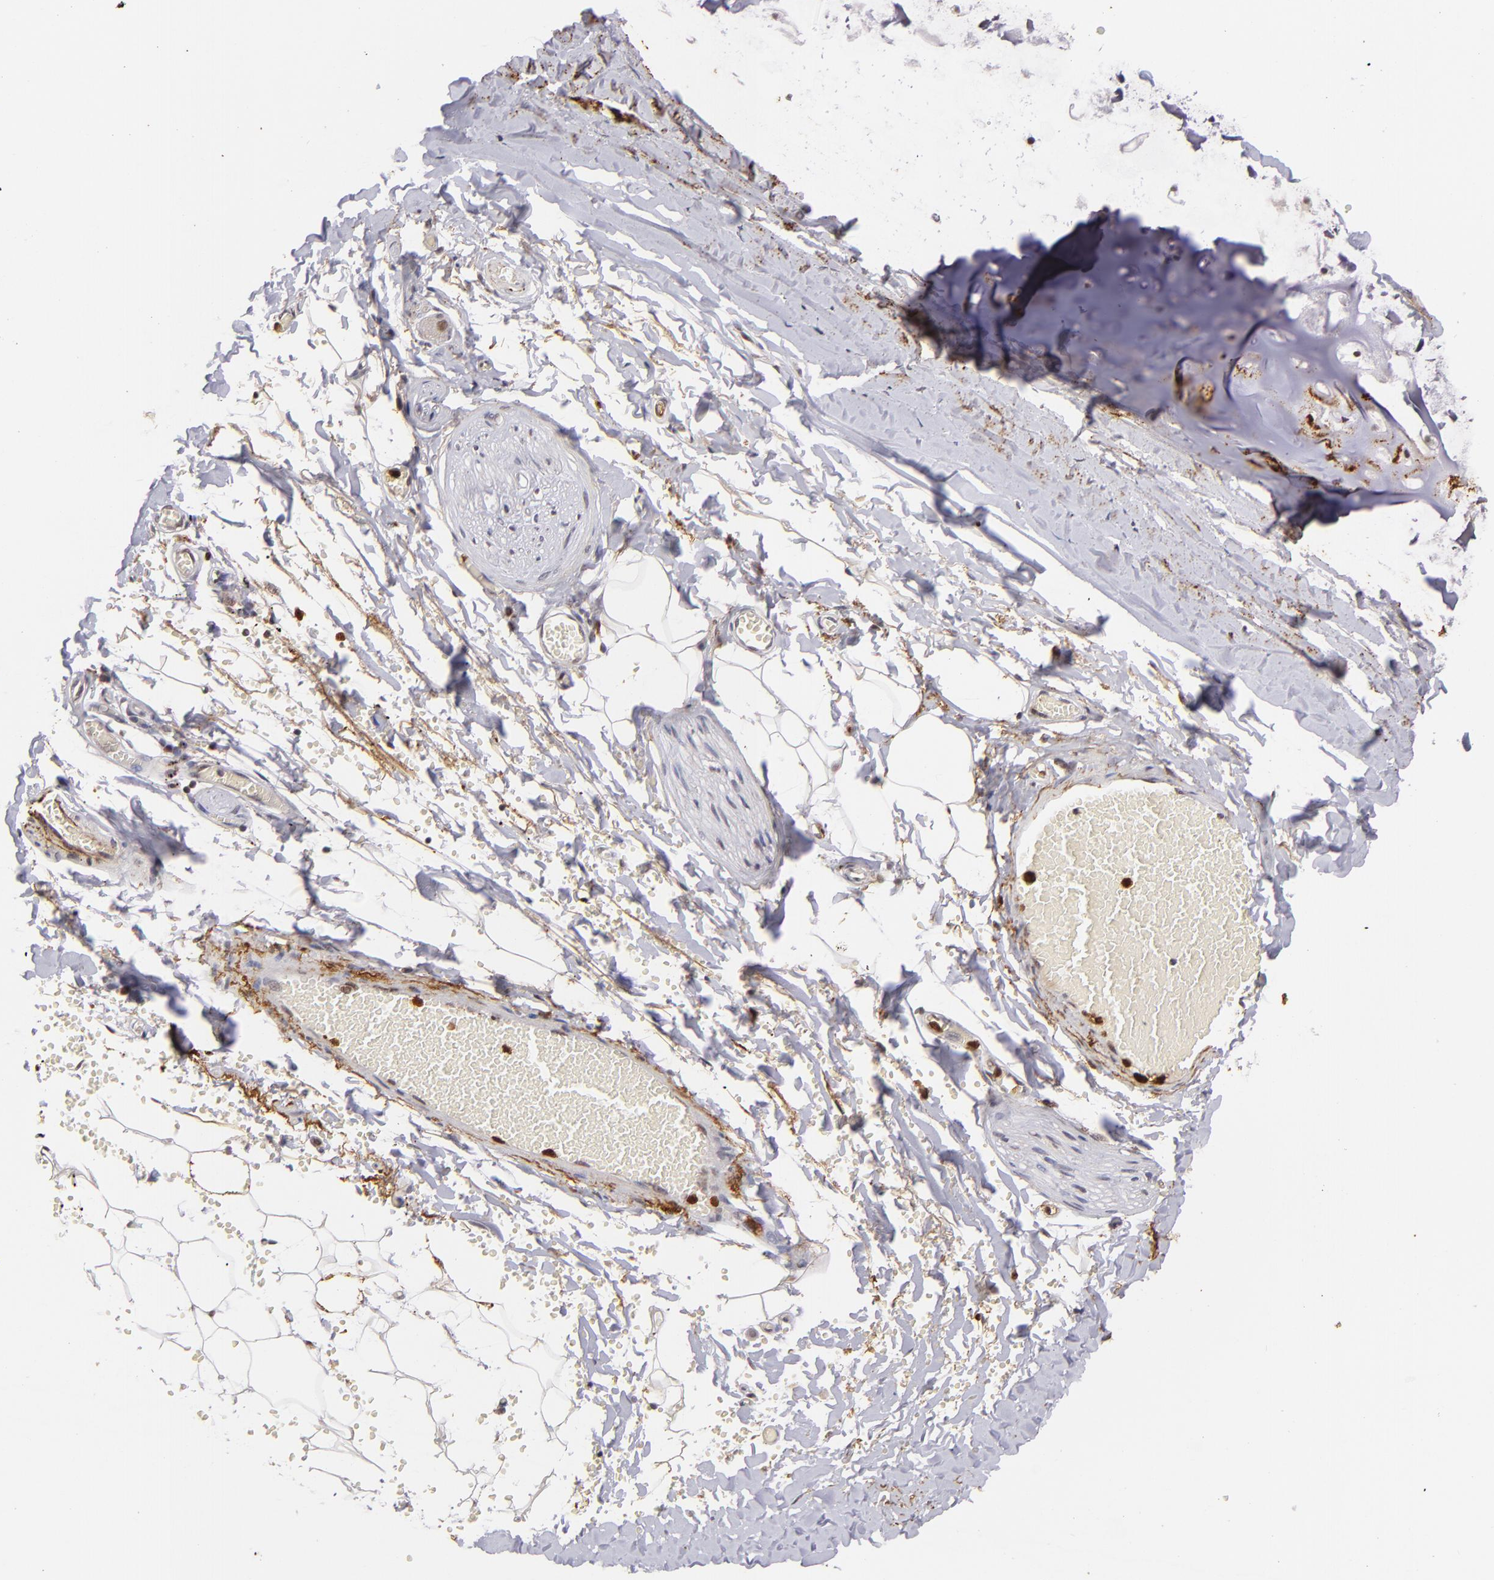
{"staining": {"intensity": "moderate", "quantity": ">75%", "location": "nuclear"}, "tissue": "adipose tissue", "cell_type": "Adipocytes", "image_type": "normal", "snomed": [{"axis": "morphology", "description": "Normal tissue, NOS"}, {"axis": "topography", "description": "Bronchus"}, {"axis": "topography", "description": "Lung"}], "caption": "High-power microscopy captured an IHC image of unremarkable adipose tissue, revealing moderate nuclear positivity in about >75% of adipocytes.", "gene": "RXRG", "patient": {"sex": "female", "age": 56}}